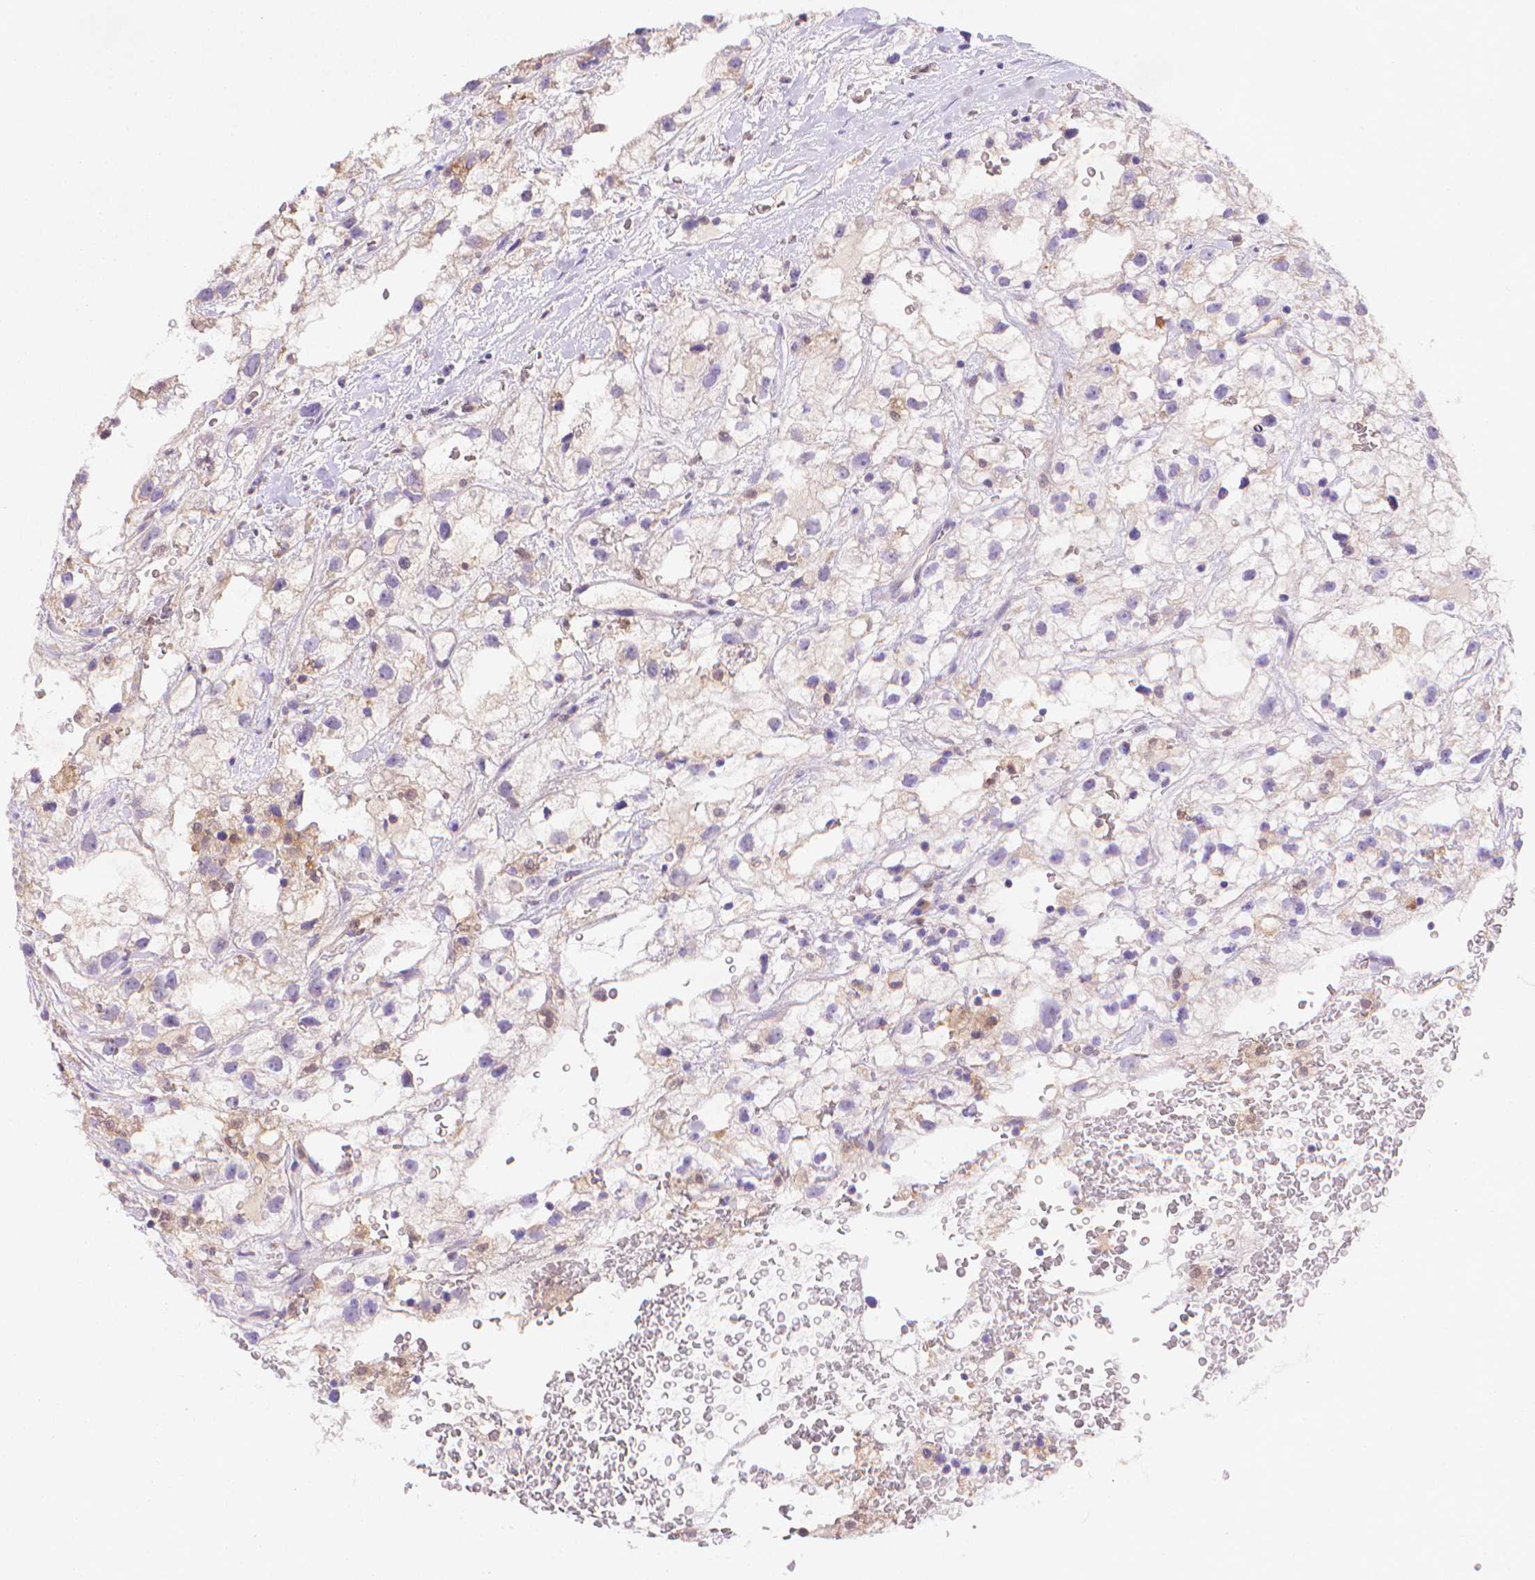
{"staining": {"intensity": "negative", "quantity": "none", "location": "none"}, "tissue": "renal cancer", "cell_type": "Tumor cells", "image_type": "cancer", "snomed": [{"axis": "morphology", "description": "Adenocarcinoma, NOS"}, {"axis": "topography", "description": "Kidney"}], "caption": "DAB (3,3'-diaminobenzidine) immunohistochemical staining of renal cancer (adenocarcinoma) shows no significant staining in tumor cells.", "gene": "FGD2", "patient": {"sex": "male", "age": 59}}